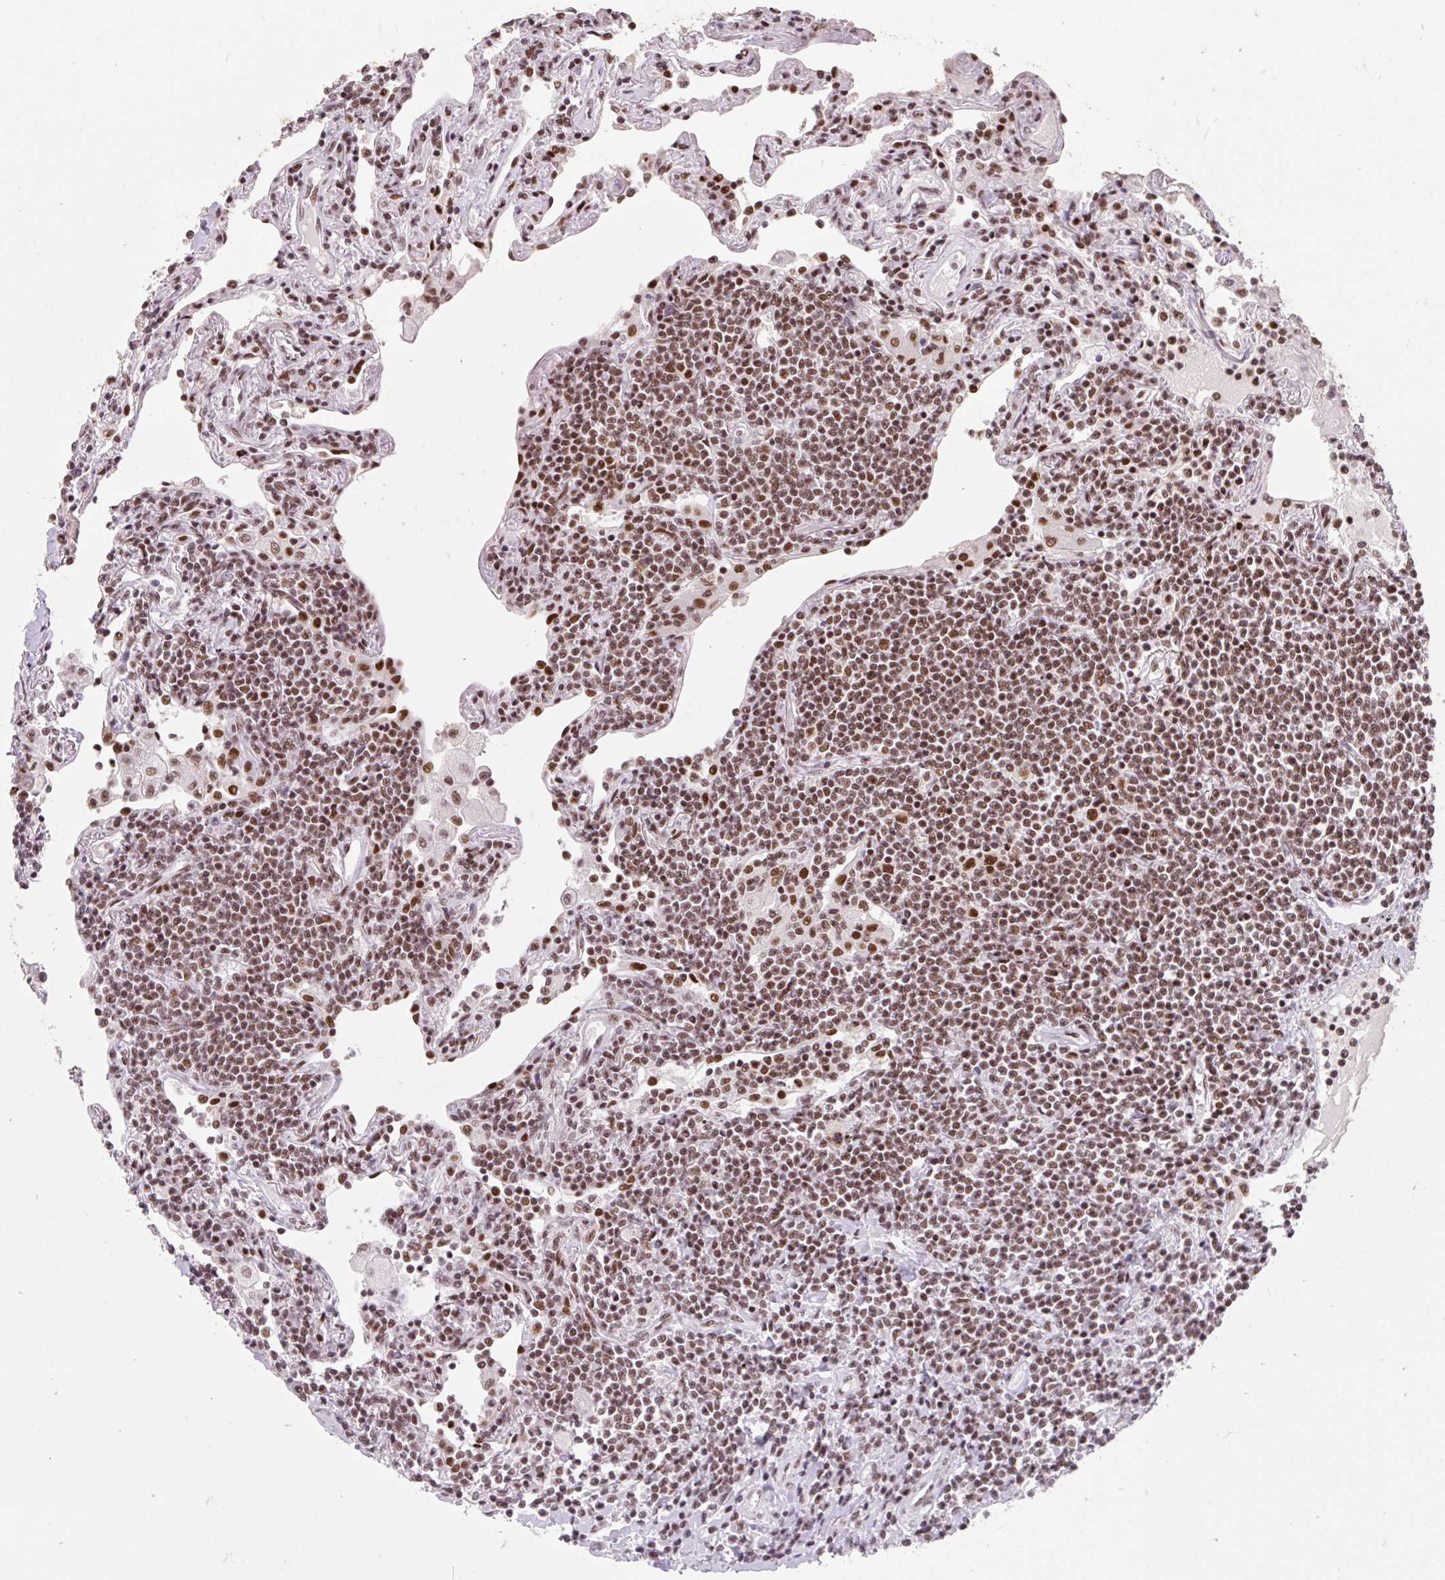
{"staining": {"intensity": "moderate", "quantity": ">75%", "location": "nuclear"}, "tissue": "lymphoma", "cell_type": "Tumor cells", "image_type": "cancer", "snomed": [{"axis": "morphology", "description": "Malignant lymphoma, non-Hodgkin's type, Low grade"}, {"axis": "topography", "description": "Lung"}], "caption": "Immunohistochemical staining of malignant lymphoma, non-Hodgkin's type (low-grade) demonstrates moderate nuclear protein positivity in about >75% of tumor cells.", "gene": "SRSF10", "patient": {"sex": "female", "age": 71}}